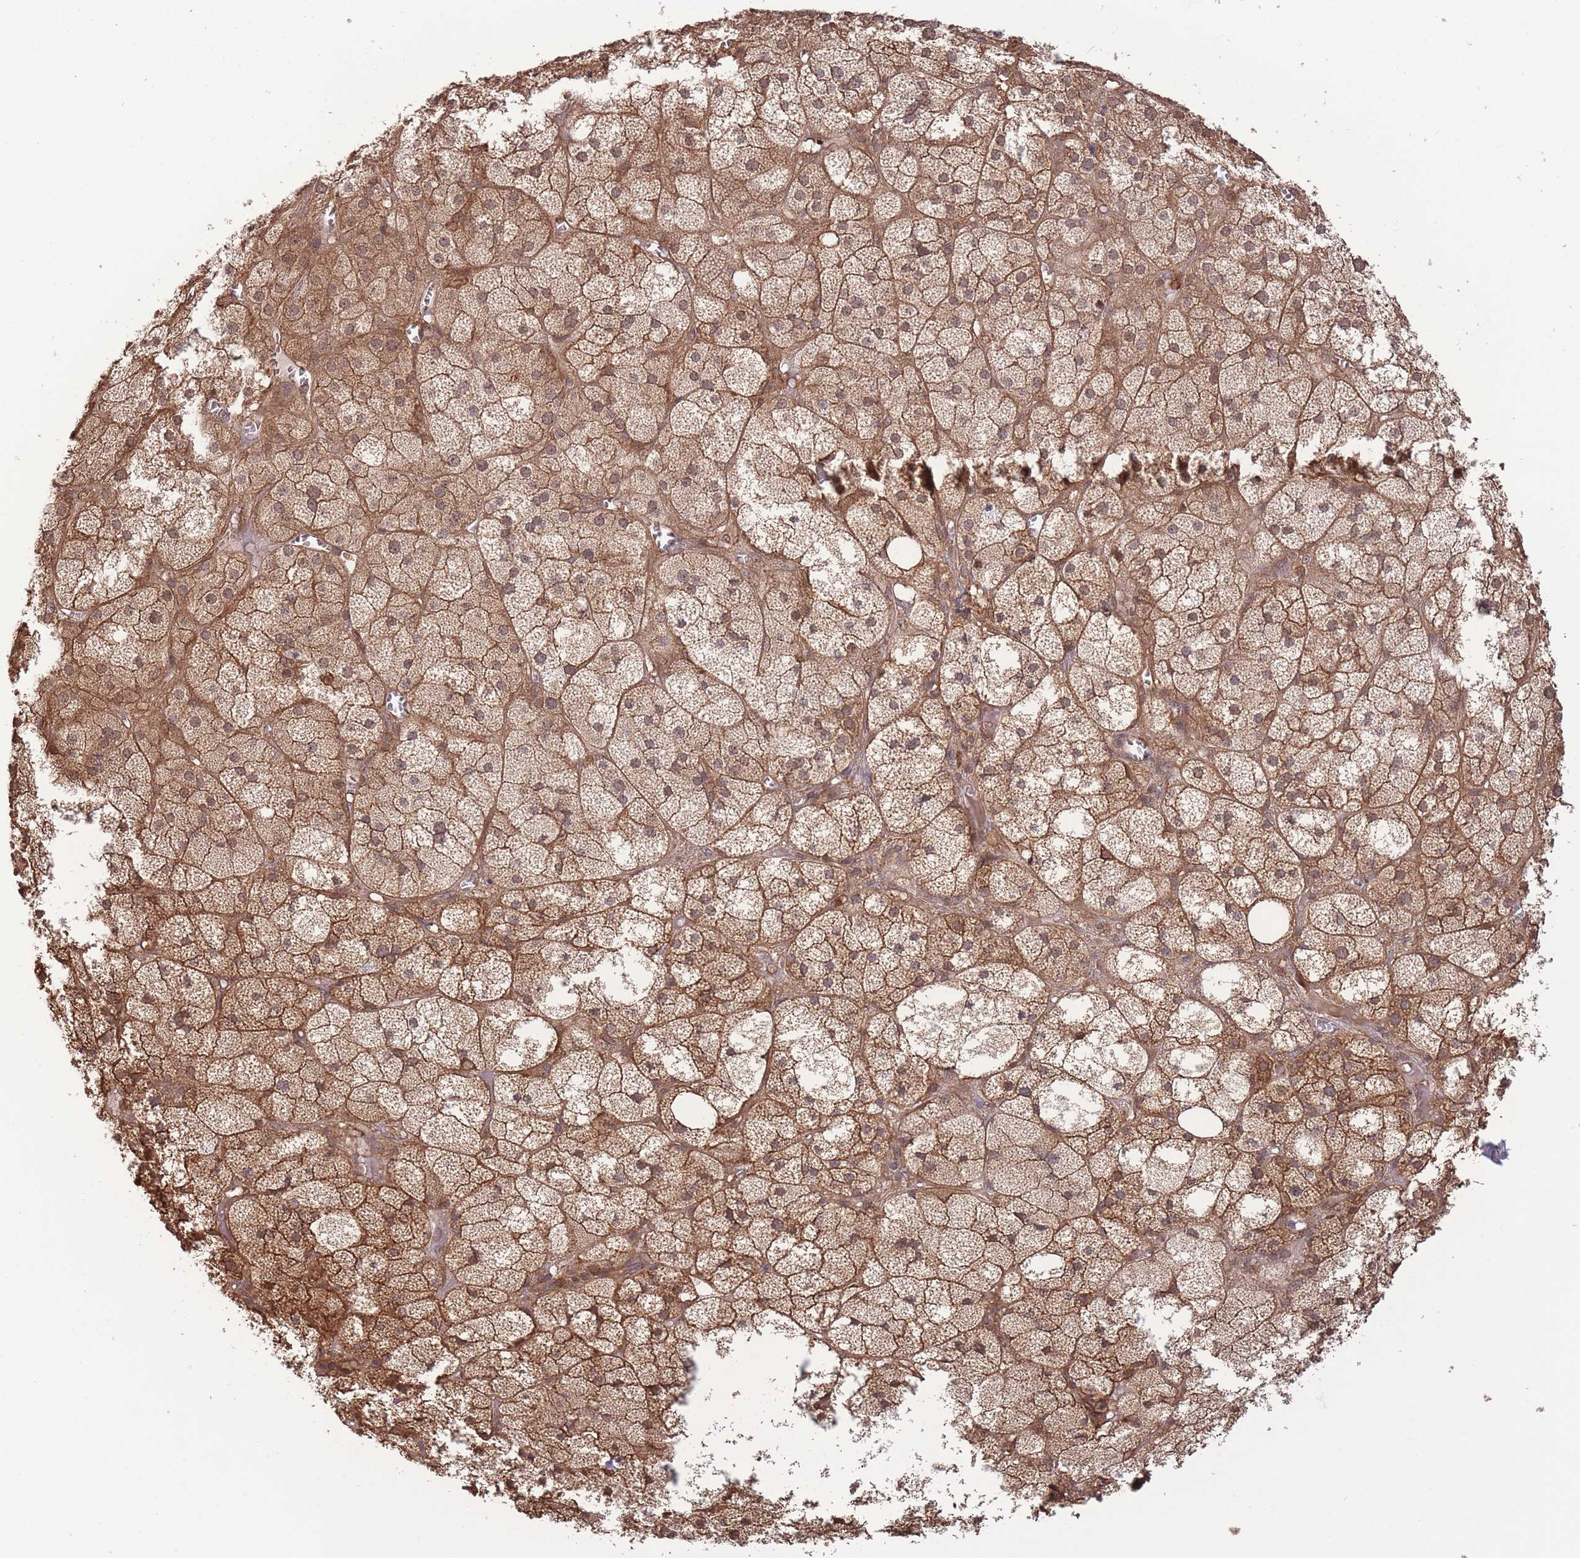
{"staining": {"intensity": "moderate", "quantity": ">75%", "location": "cytoplasmic/membranous"}, "tissue": "adrenal gland", "cell_type": "Glandular cells", "image_type": "normal", "snomed": [{"axis": "morphology", "description": "Normal tissue, NOS"}, {"axis": "topography", "description": "Adrenal gland"}], "caption": "DAB immunohistochemical staining of unremarkable adrenal gland shows moderate cytoplasmic/membranous protein positivity in approximately >75% of glandular cells.", "gene": "ZNF304", "patient": {"sex": "female", "age": 61}}